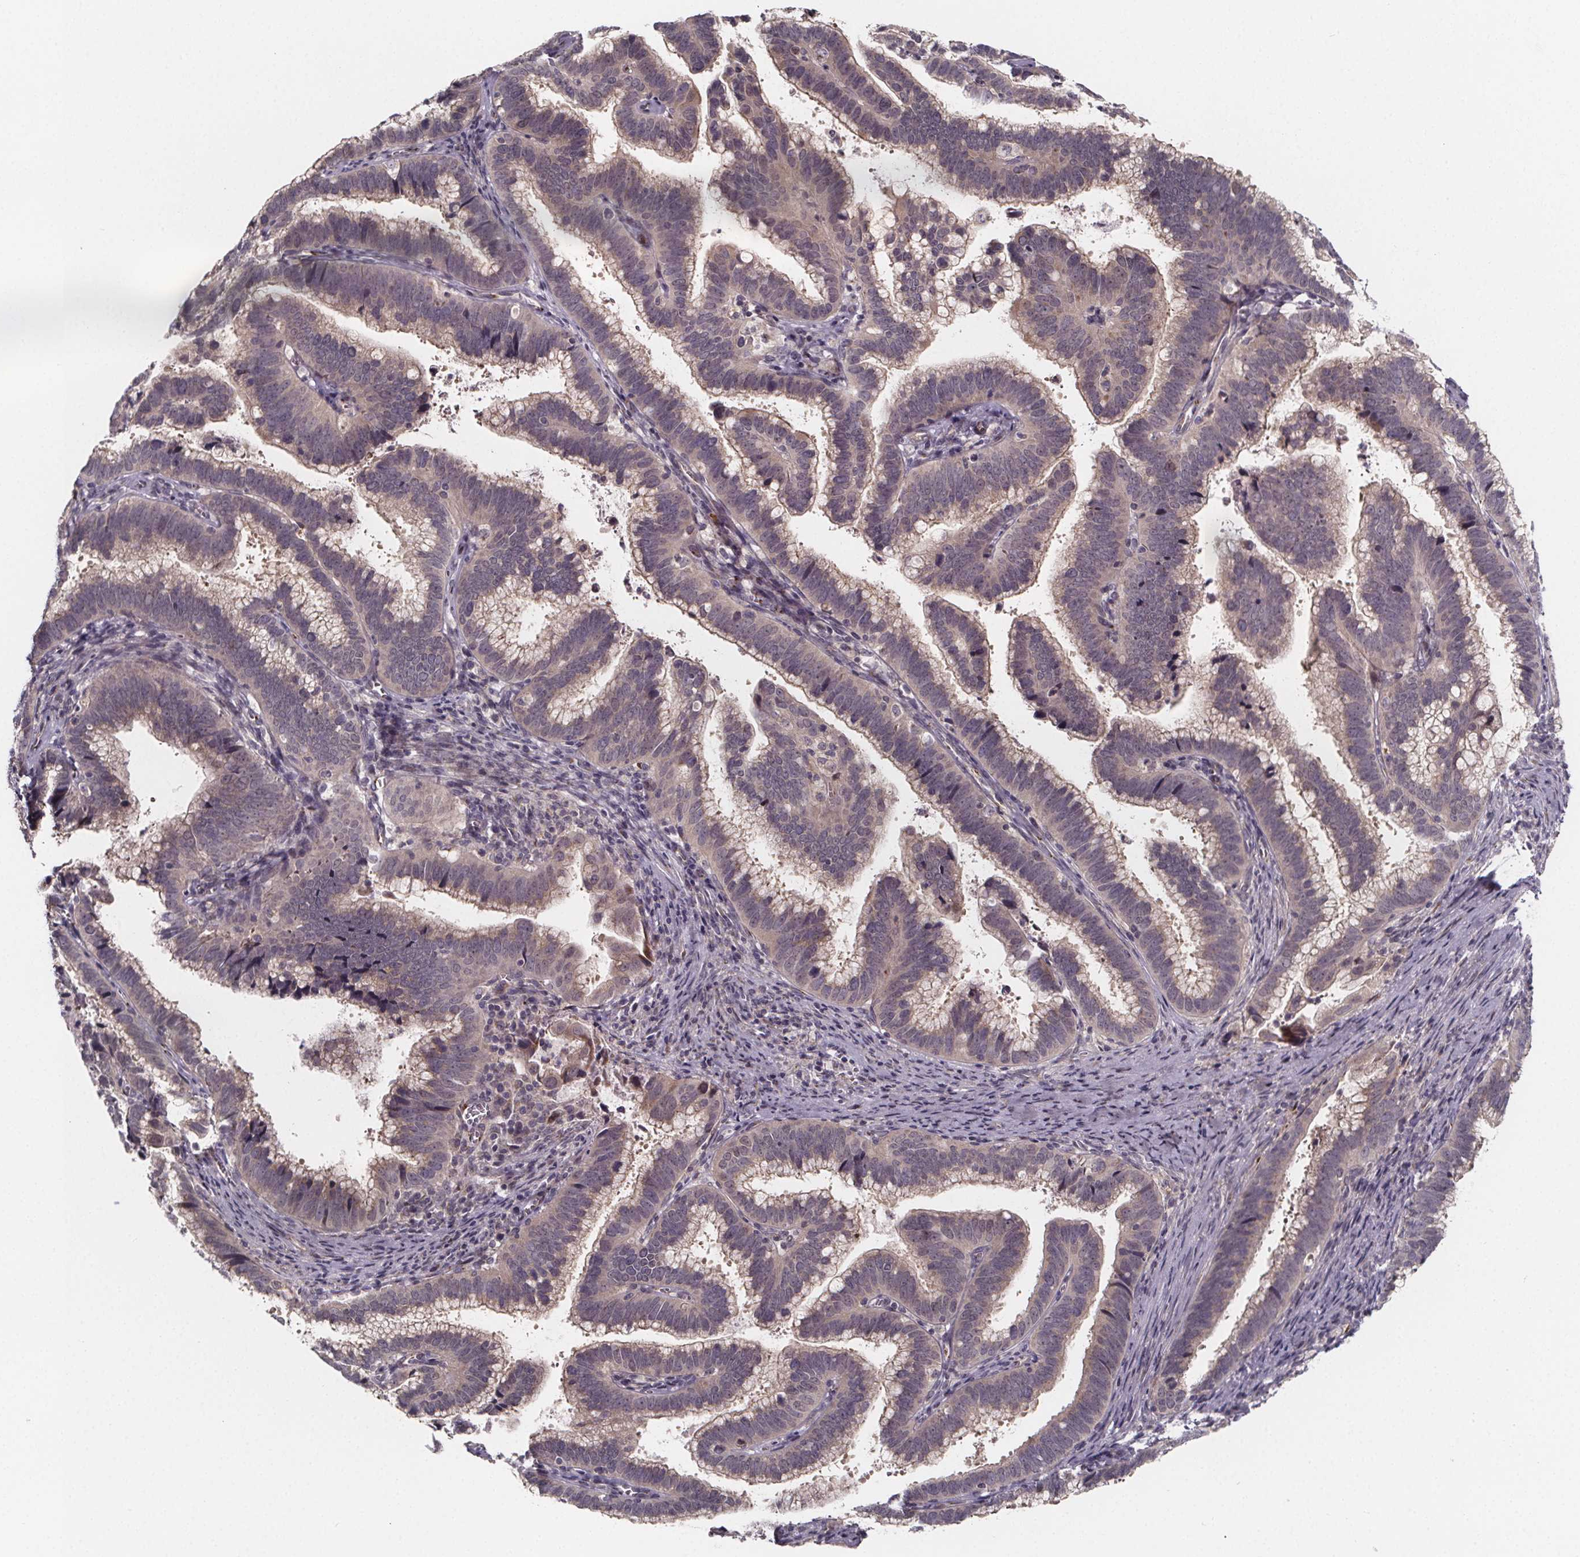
{"staining": {"intensity": "moderate", "quantity": "25%-75%", "location": "cytoplasmic/membranous"}, "tissue": "cervical cancer", "cell_type": "Tumor cells", "image_type": "cancer", "snomed": [{"axis": "morphology", "description": "Adenocarcinoma, NOS"}, {"axis": "topography", "description": "Cervix"}], "caption": "The immunohistochemical stain shows moderate cytoplasmic/membranous positivity in tumor cells of cervical cancer tissue.", "gene": "NDST1", "patient": {"sex": "female", "age": 61}}